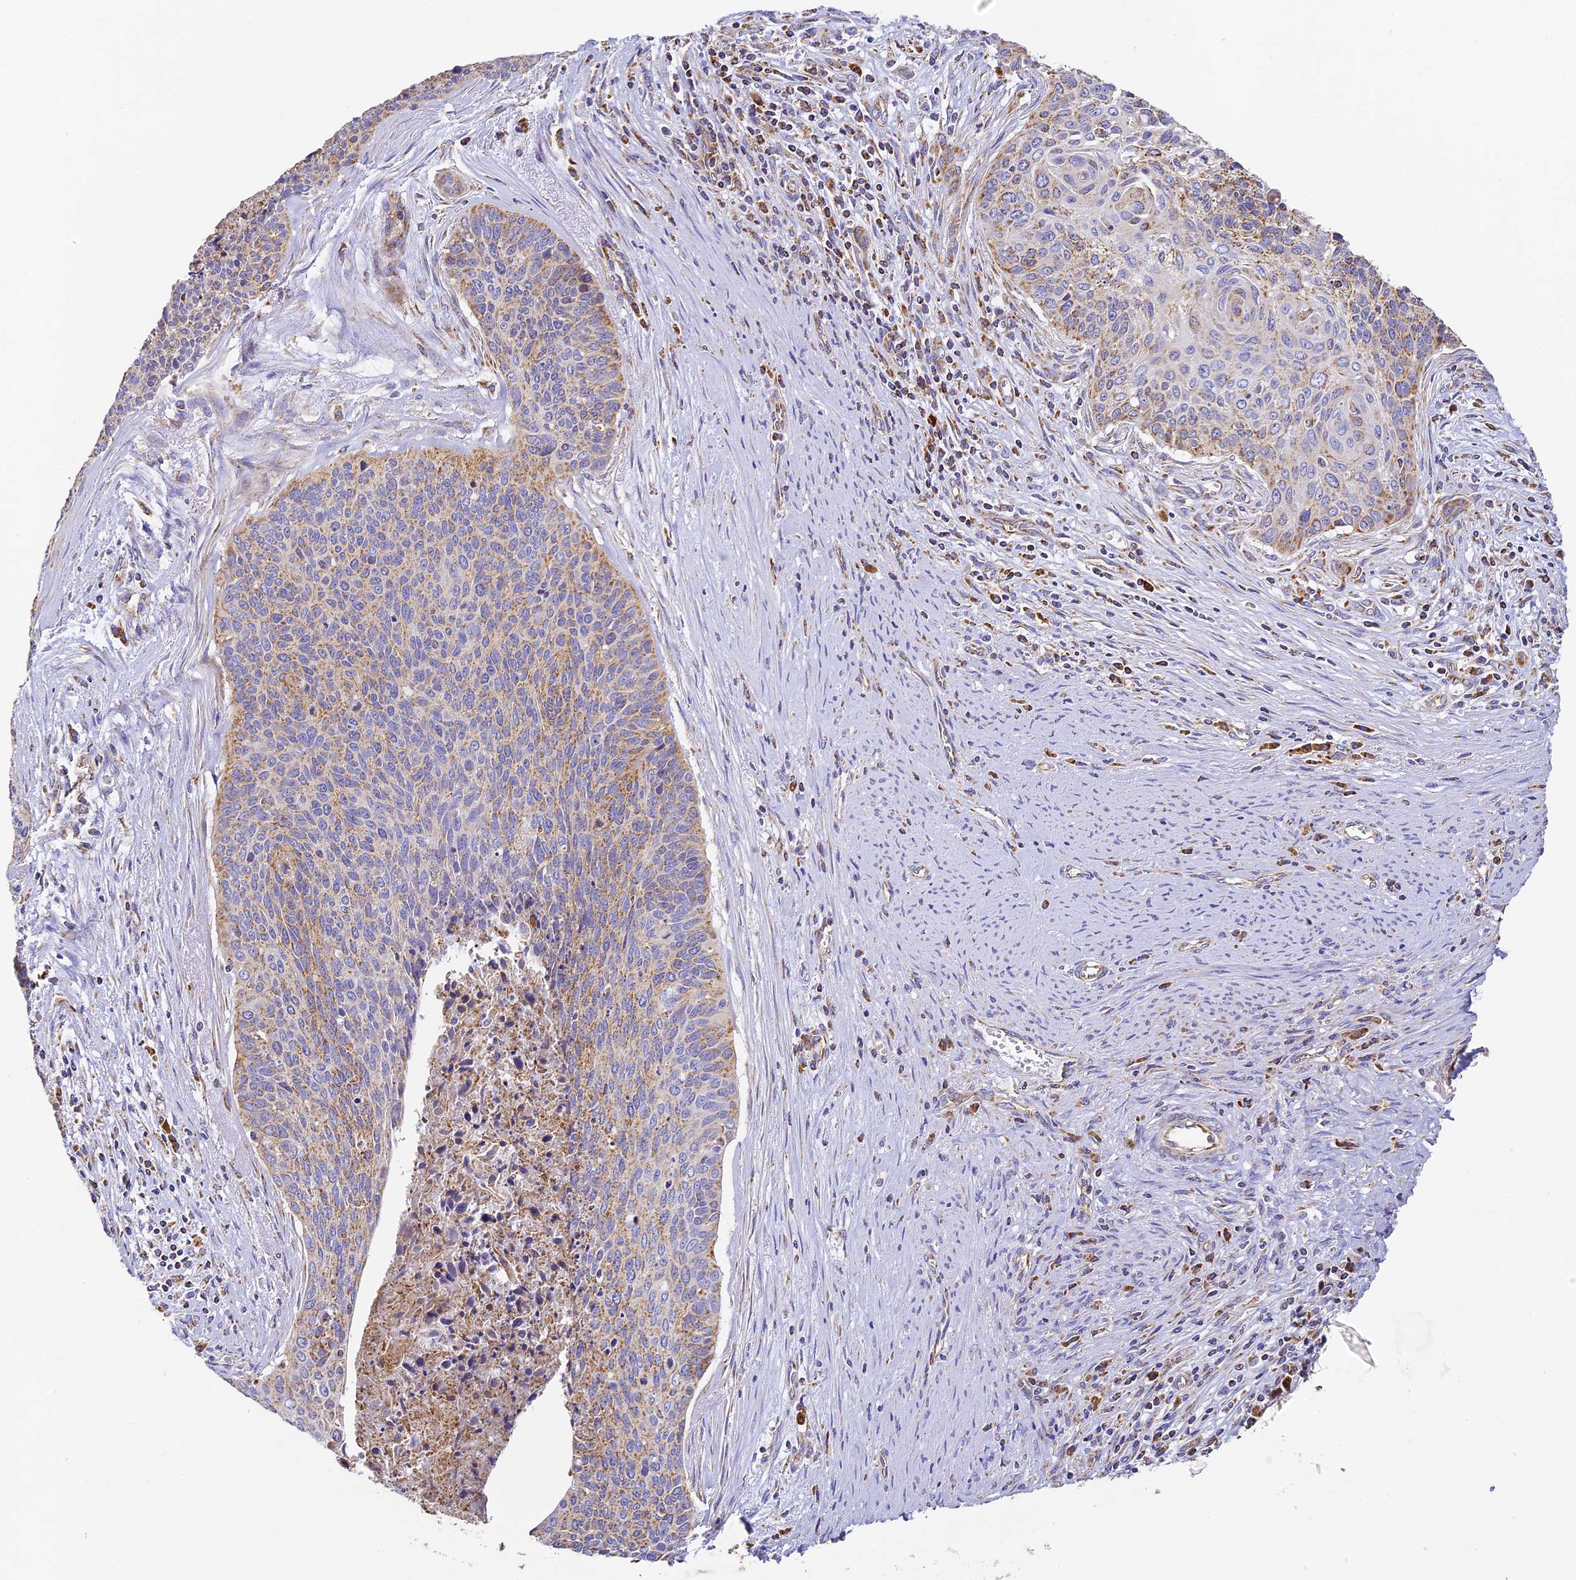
{"staining": {"intensity": "moderate", "quantity": "25%-75%", "location": "cytoplasmic/membranous"}, "tissue": "cervical cancer", "cell_type": "Tumor cells", "image_type": "cancer", "snomed": [{"axis": "morphology", "description": "Squamous cell carcinoma, NOS"}, {"axis": "topography", "description": "Cervix"}], "caption": "Protein analysis of squamous cell carcinoma (cervical) tissue shows moderate cytoplasmic/membranous positivity in approximately 25%-75% of tumor cells. (DAB (3,3'-diaminobenzidine) = brown stain, brightfield microscopy at high magnification).", "gene": "COX6C", "patient": {"sex": "female", "age": 55}}